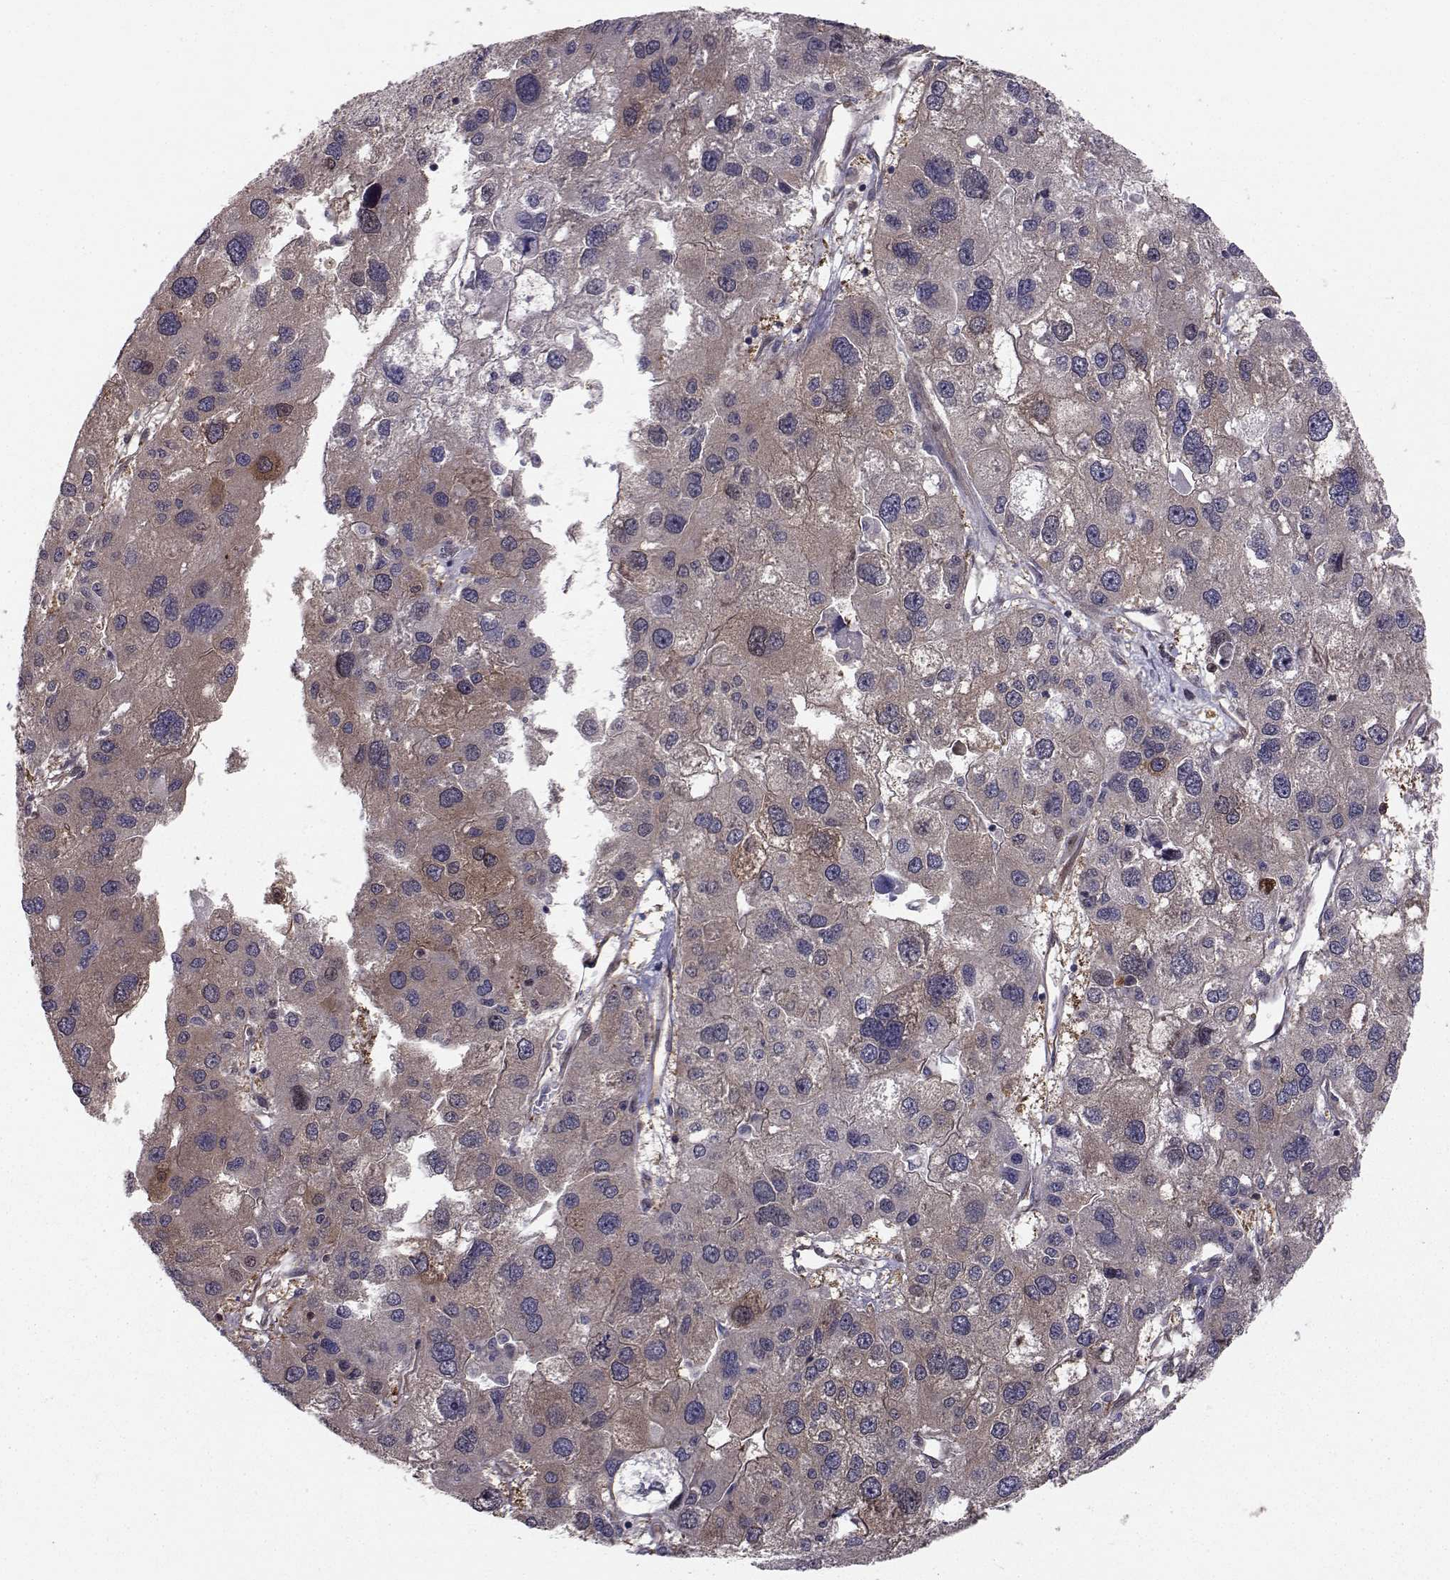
{"staining": {"intensity": "weak", "quantity": "<25%", "location": "cytoplasmic/membranous"}, "tissue": "liver cancer", "cell_type": "Tumor cells", "image_type": "cancer", "snomed": [{"axis": "morphology", "description": "Carcinoma, Hepatocellular, NOS"}, {"axis": "topography", "description": "Liver"}], "caption": "Immunohistochemistry (IHC) of liver cancer shows no expression in tumor cells.", "gene": "HSP90AB1", "patient": {"sex": "male", "age": 73}}